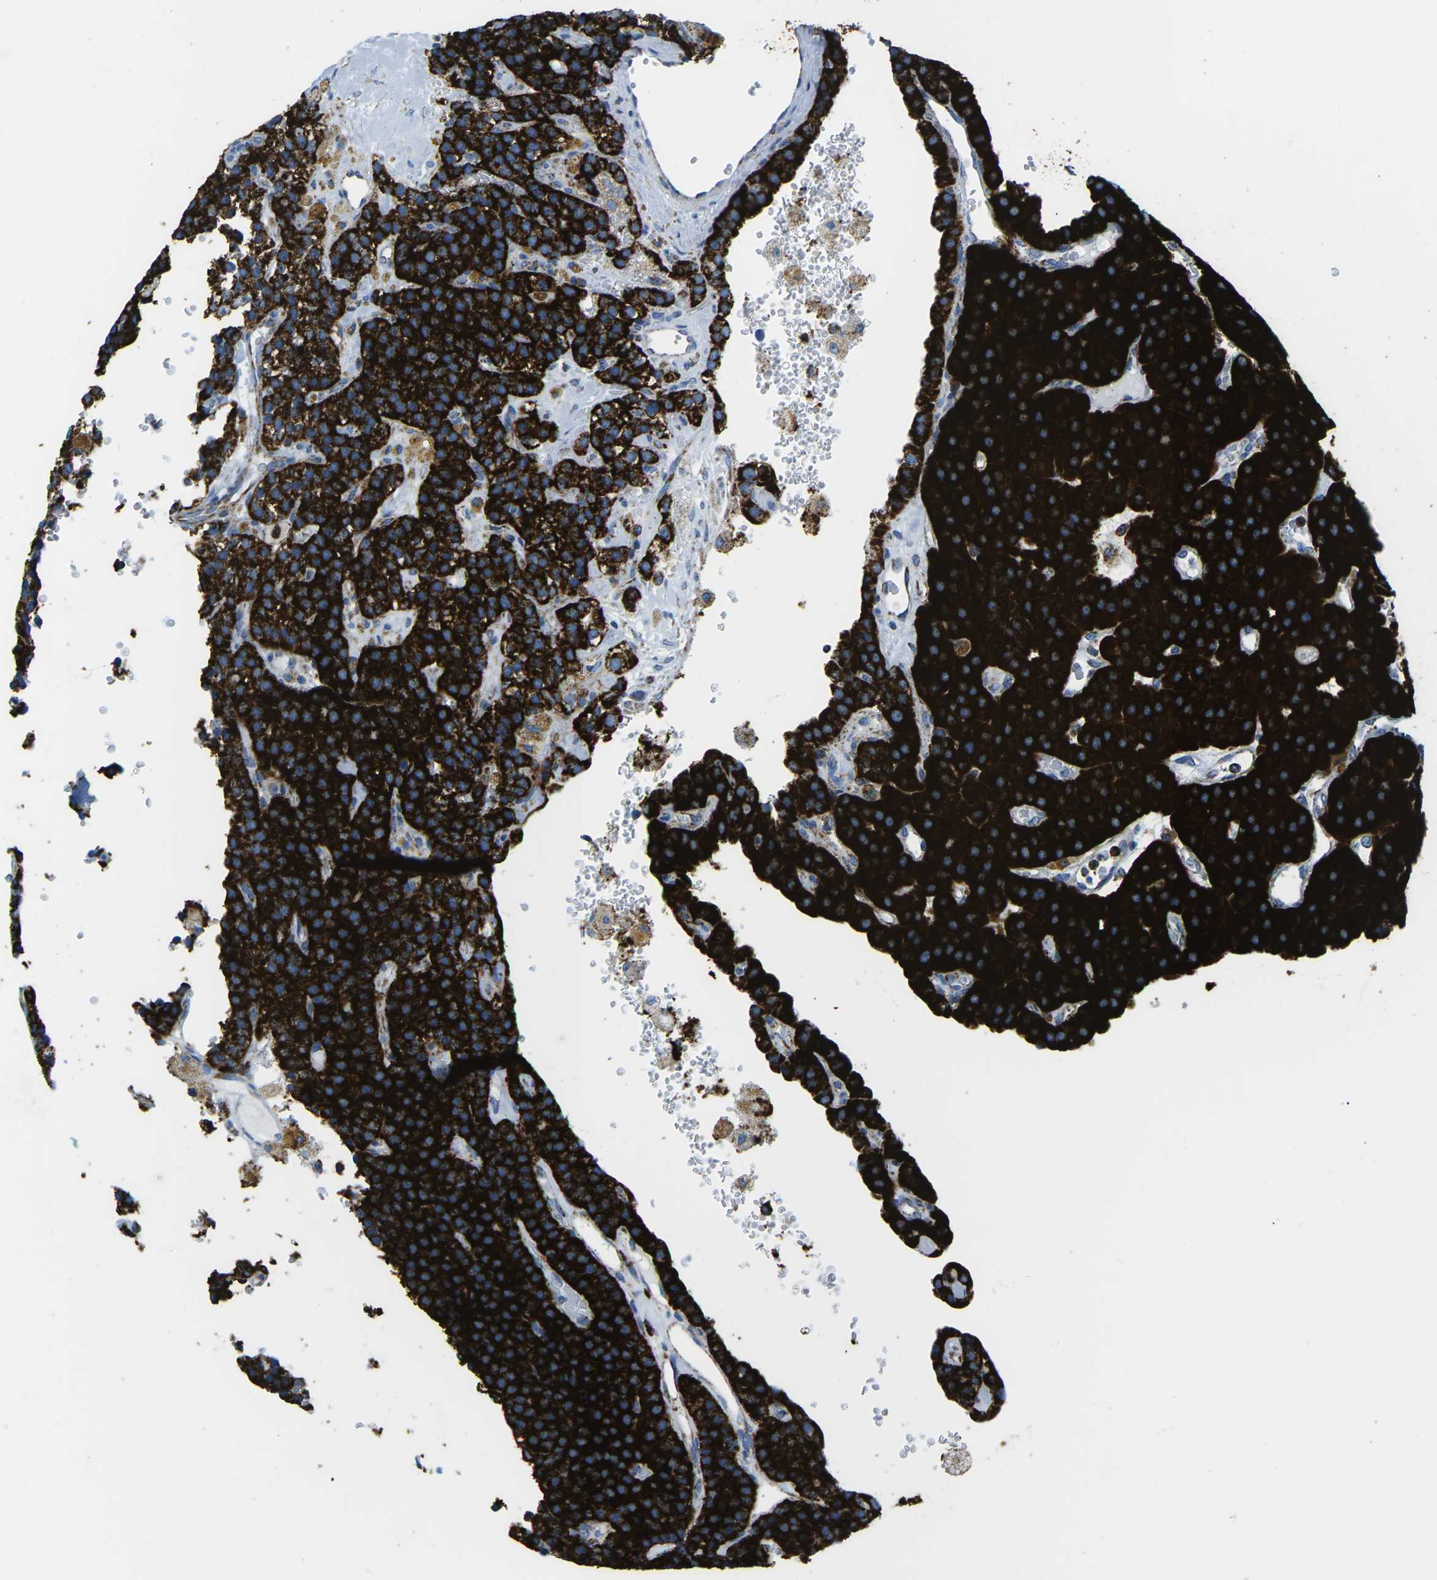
{"staining": {"intensity": "strong", "quantity": ">75%", "location": "cytoplasmic/membranous"}, "tissue": "parathyroid gland", "cell_type": "Glandular cells", "image_type": "normal", "snomed": [{"axis": "morphology", "description": "Normal tissue, NOS"}, {"axis": "morphology", "description": "Adenoma, NOS"}, {"axis": "topography", "description": "Parathyroid gland"}], "caption": "Immunohistochemistry (IHC) of normal human parathyroid gland demonstrates high levels of strong cytoplasmic/membranous staining in approximately >75% of glandular cells. The protein of interest is stained brown, and the nuclei are stained in blue (DAB IHC with brightfield microscopy, high magnification).", "gene": "COX6C", "patient": {"sex": "female", "age": 86}}